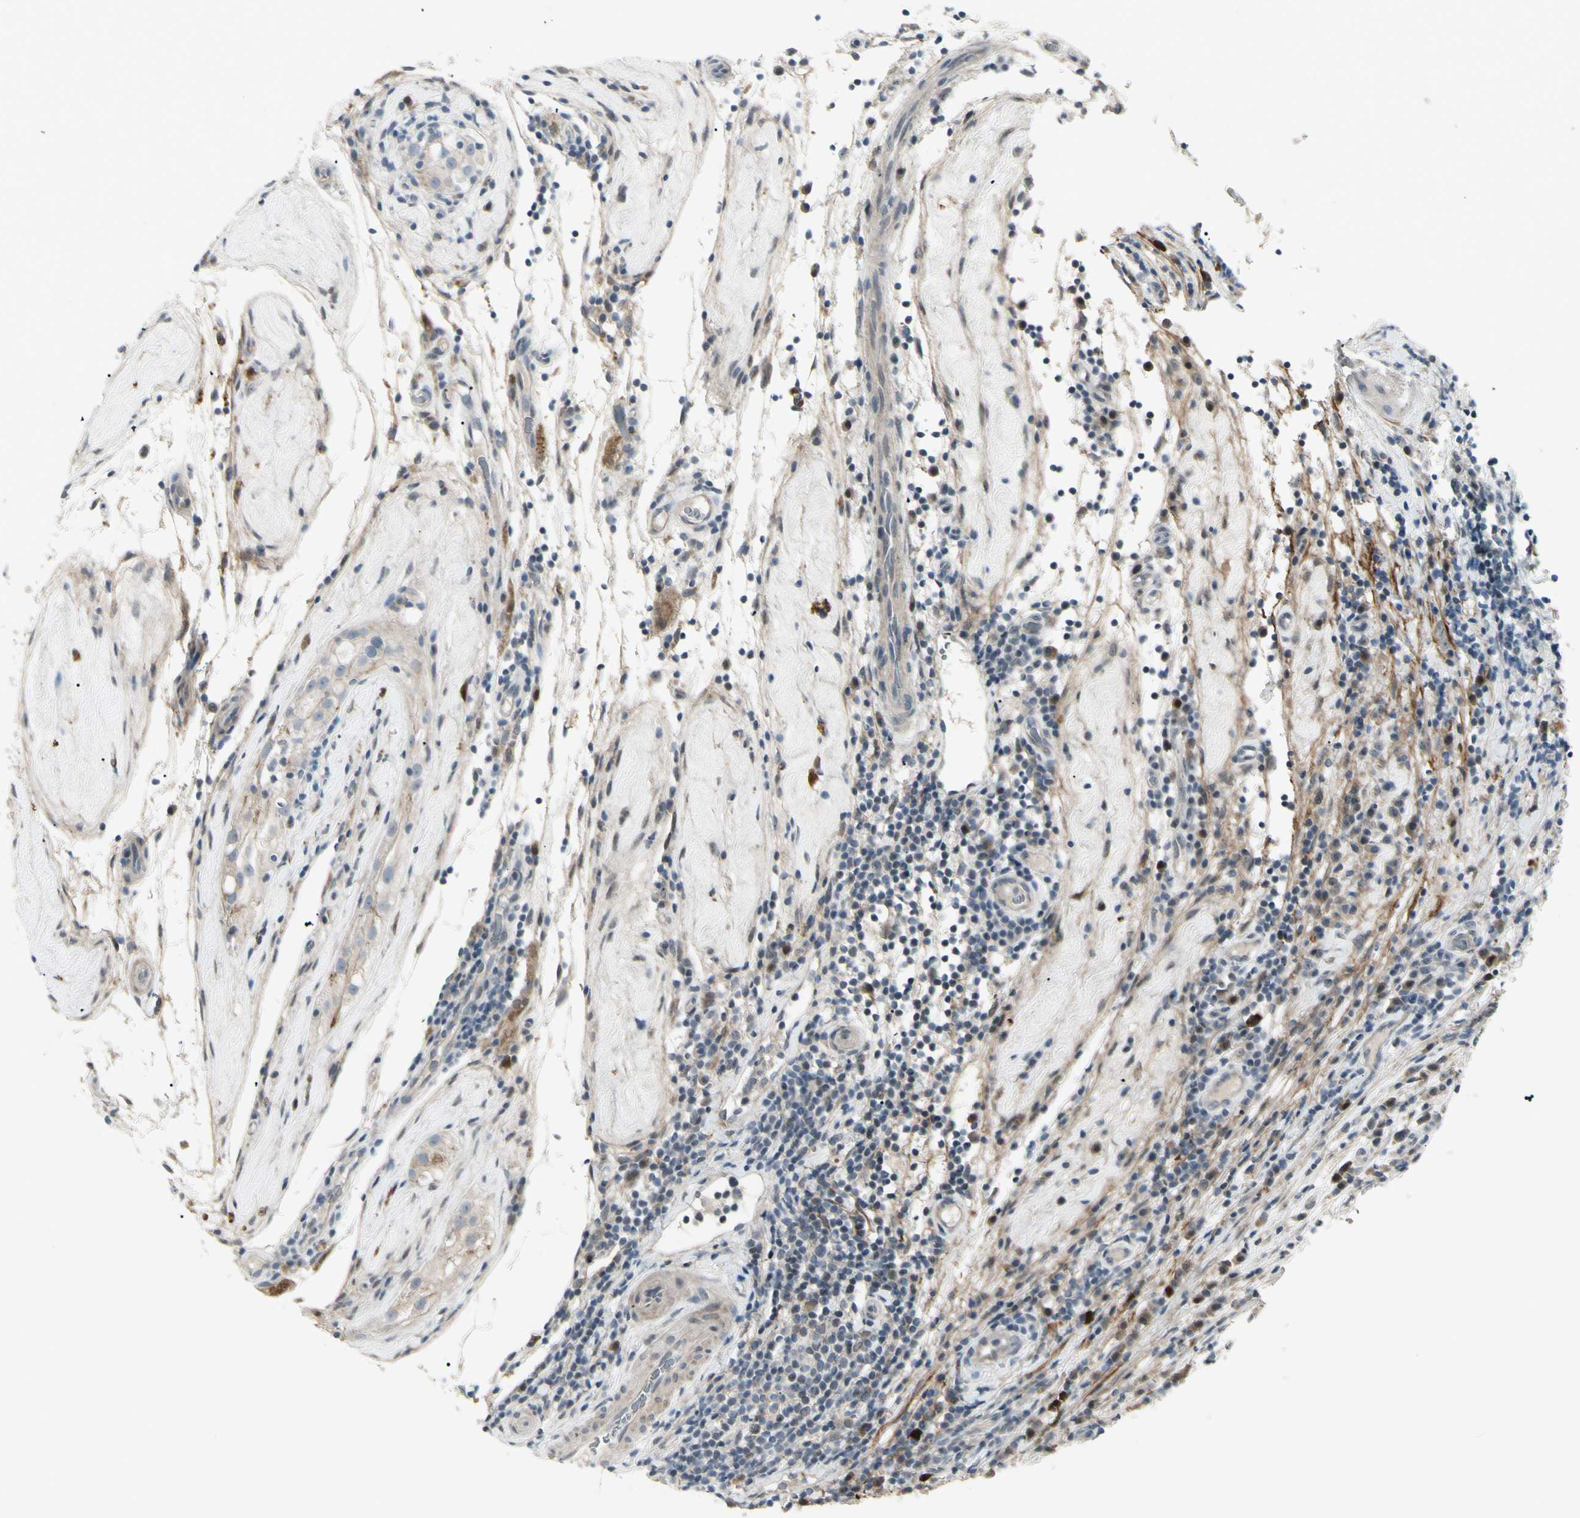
{"staining": {"intensity": "weak", "quantity": "25%-75%", "location": "cytoplasmic/membranous"}, "tissue": "testis cancer", "cell_type": "Tumor cells", "image_type": "cancer", "snomed": [{"axis": "morphology", "description": "Seminoma, NOS"}, {"axis": "topography", "description": "Testis"}], "caption": "Tumor cells reveal low levels of weak cytoplasmic/membranous expression in approximately 25%-75% of cells in testis cancer (seminoma). The protein of interest is stained brown, and the nuclei are stained in blue (DAB (3,3'-diaminobenzidine) IHC with brightfield microscopy, high magnification).", "gene": "ETNK1", "patient": {"sex": "male", "age": 43}}